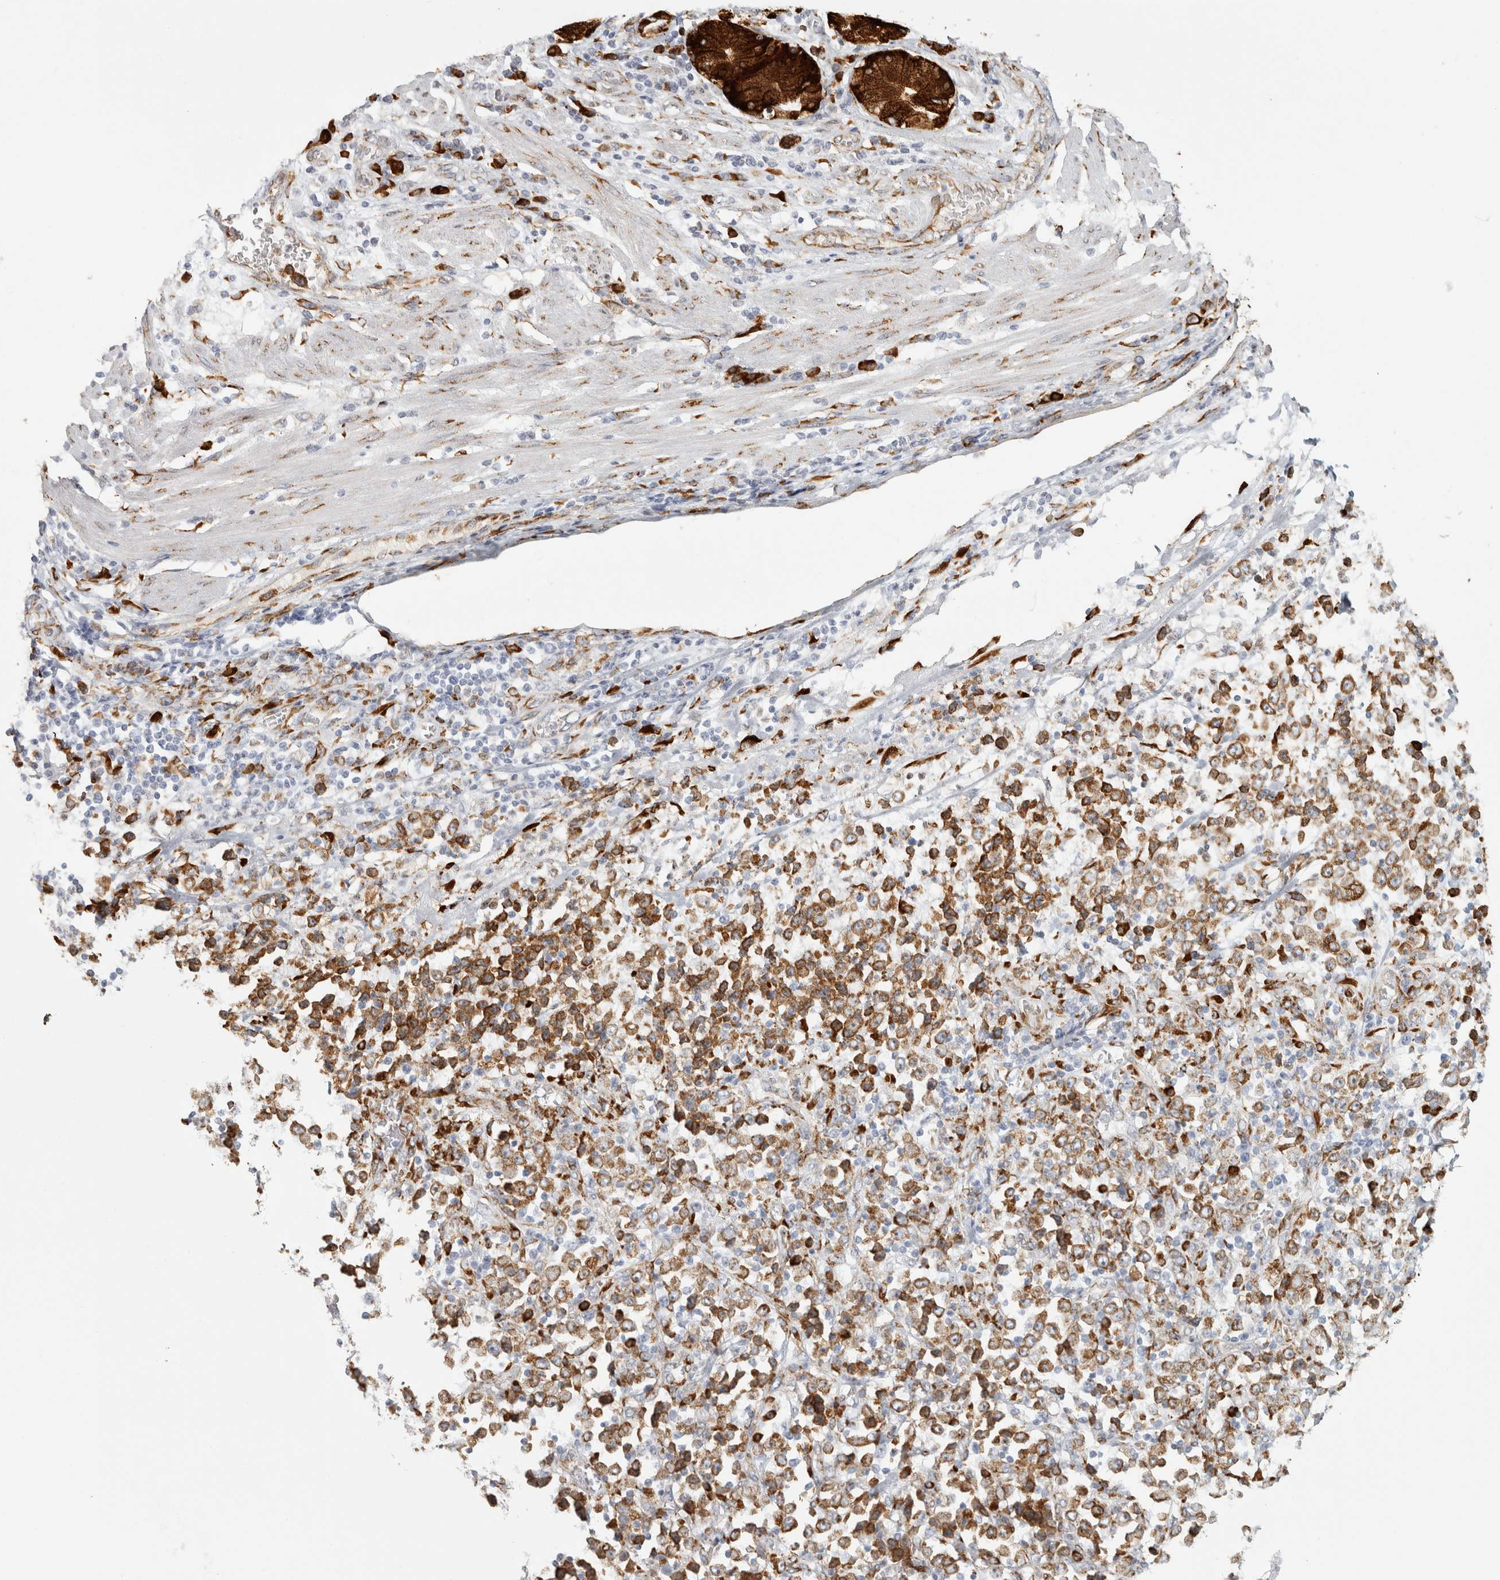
{"staining": {"intensity": "strong", "quantity": ">75%", "location": "cytoplasmic/membranous"}, "tissue": "stomach cancer", "cell_type": "Tumor cells", "image_type": "cancer", "snomed": [{"axis": "morphology", "description": "Normal tissue, NOS"}, {"axis": "morphology", "description": "Adenocarcinoma, NOS"}, {"axis": "topography", "description": "Stomach, upper"}, {"axis": "topography", "description": "Stomach"}], "caption": "A histopathology image showing strong cytoplasmic/membranous positivity in approximately >75% of tumor cells in stomach adenocarcinoma, as visualized by brown immunohistochemical staining.", "gene": "OSTN", "patient": {"sex": "male", "age": 59}}